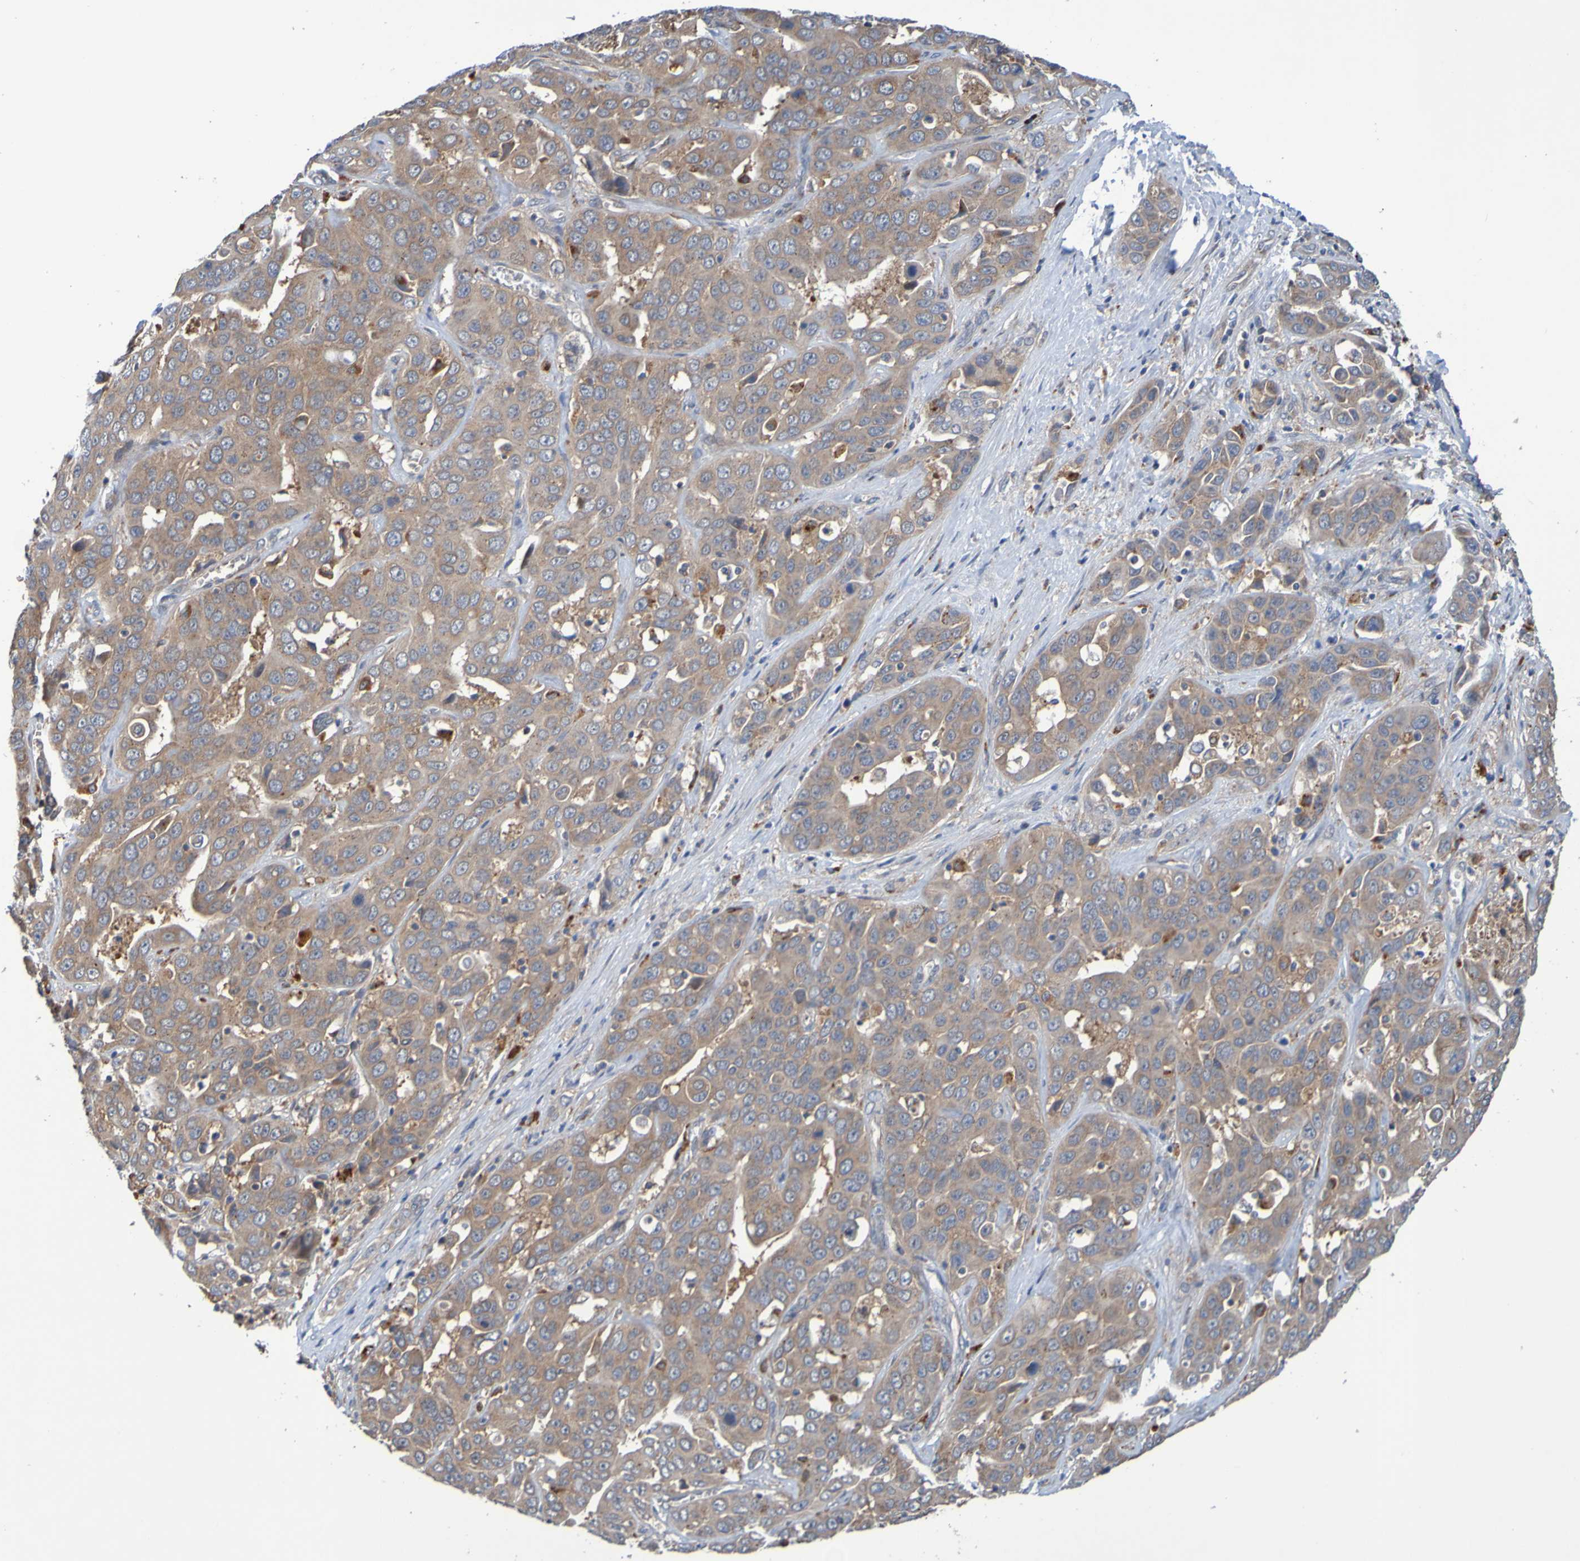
{"staining": {"intensity": "moderate", "quantity": ">75%", "location": "cytoplasmic/membranous"}, "tissue": "liver cancer", "cell_type": "Tumor cells", "image_type": "cancer", "snomed": [{"axis": "morphology", "description": "Cholangiocarcinoma"}, {"axis": "topography", "description": "Liver"}], "caption": "Immunohistochemistry image of human liver cholangiocarcinoma stained for a protein (brown), which demonstrates medium levels of moderate cytoplasmic/membranous positivity in about >75% of tumor cells.", "gene": "SDK1", "patient": {"sex": "female", "age": 52}}